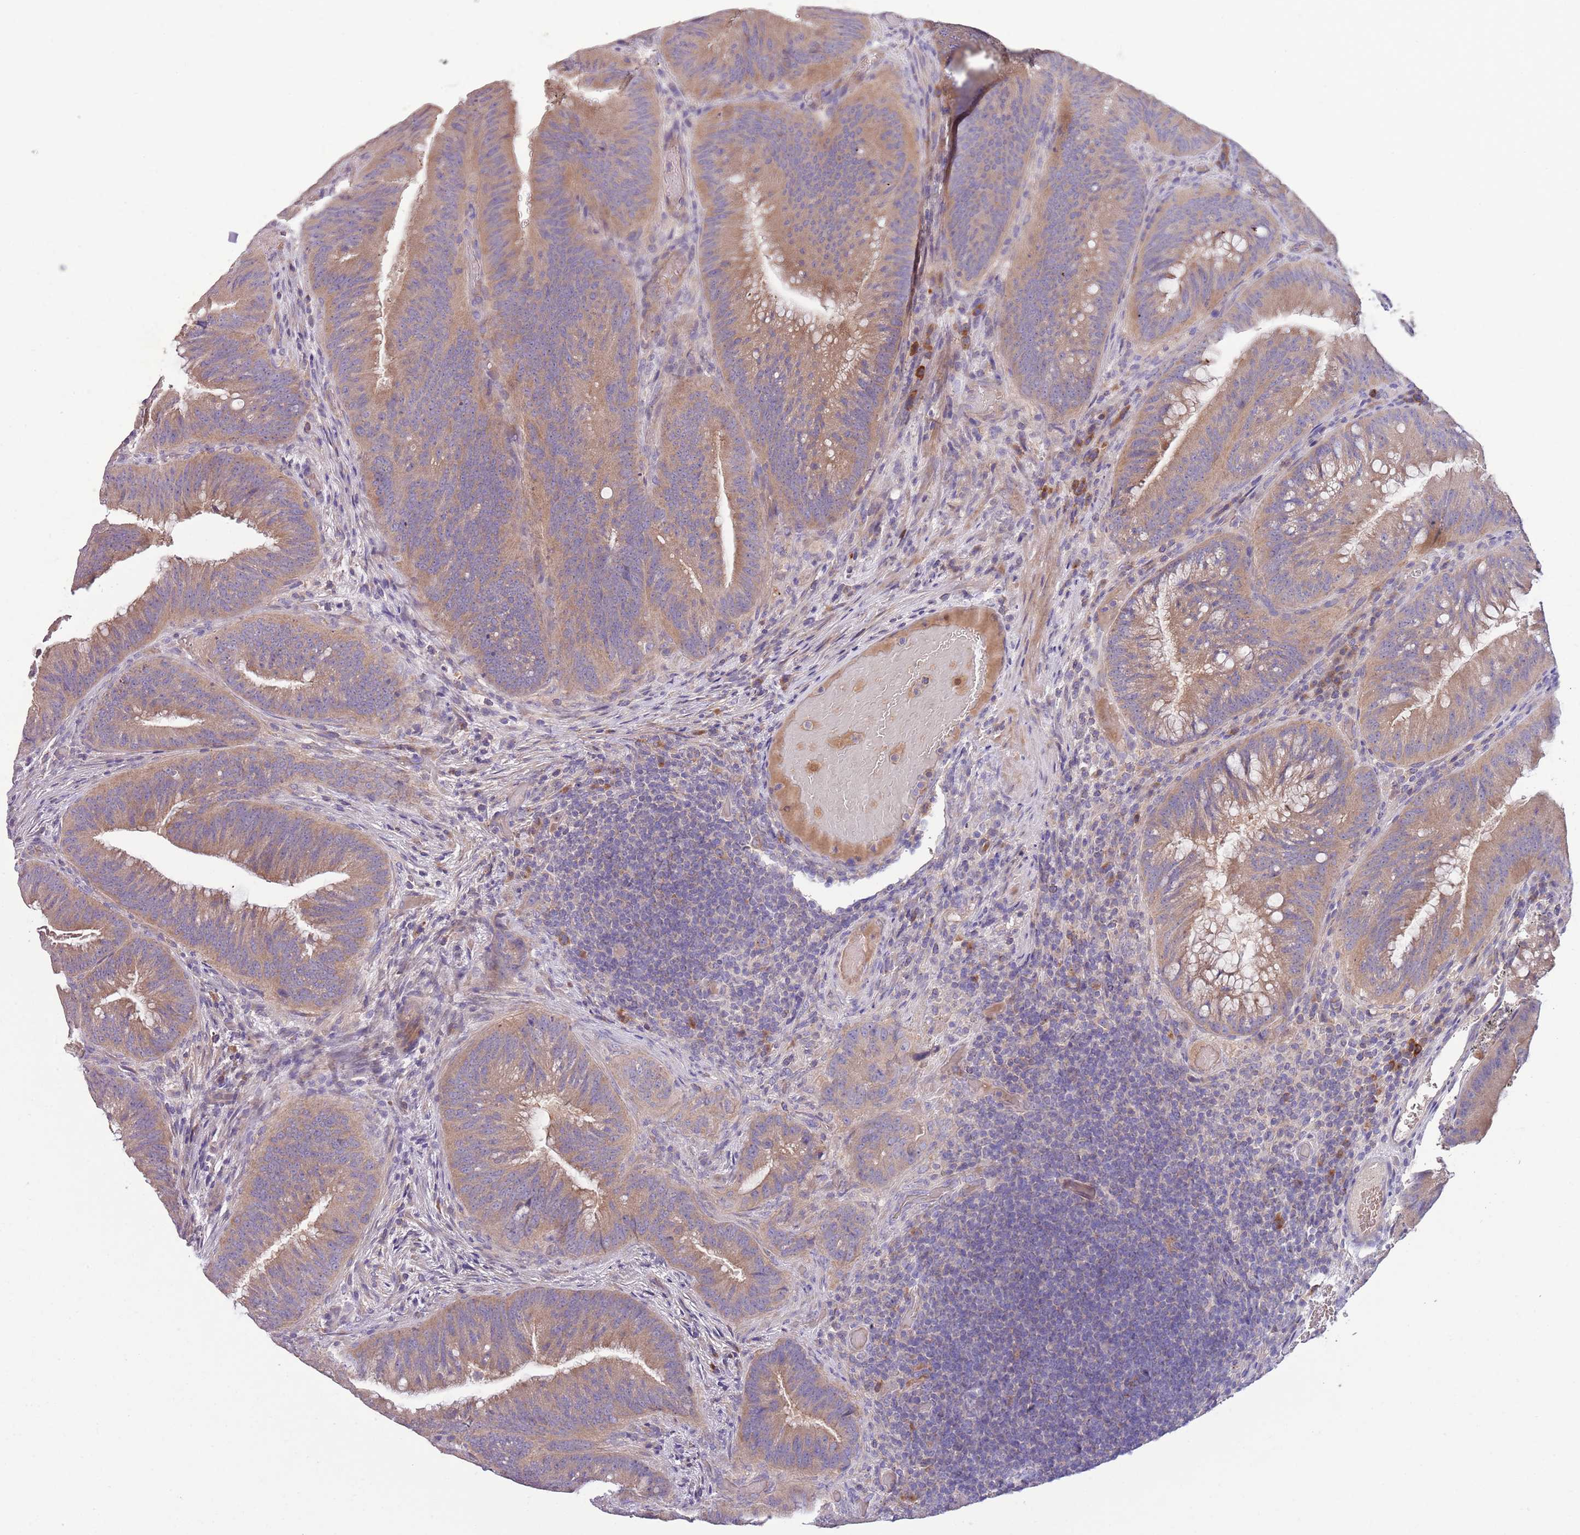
{"staining": {"intensity": "moderate", "quantity": ">75%", "location": "cytoplasmic/membranous"}, "tissue": "colorectal cancer", "cell_type": "Tumor cells", "image_type": "cancer", "snomed": [{"axis": "morphology", "description": "Adenocarcinoma, NOS"}, {"axis": "topography", "description": "Colon"}], "caption": "Immunohistochemistry (IHC) of colorectal cancer exhibits medium levels of moderate cytoplasmic/membranous staining in approximately >75% of tumor cells. (Brightfield microscopy of DAB IHC at high magnification).", "gene": "ZNF658", "patient": {"sex": "female", "age": 43}}